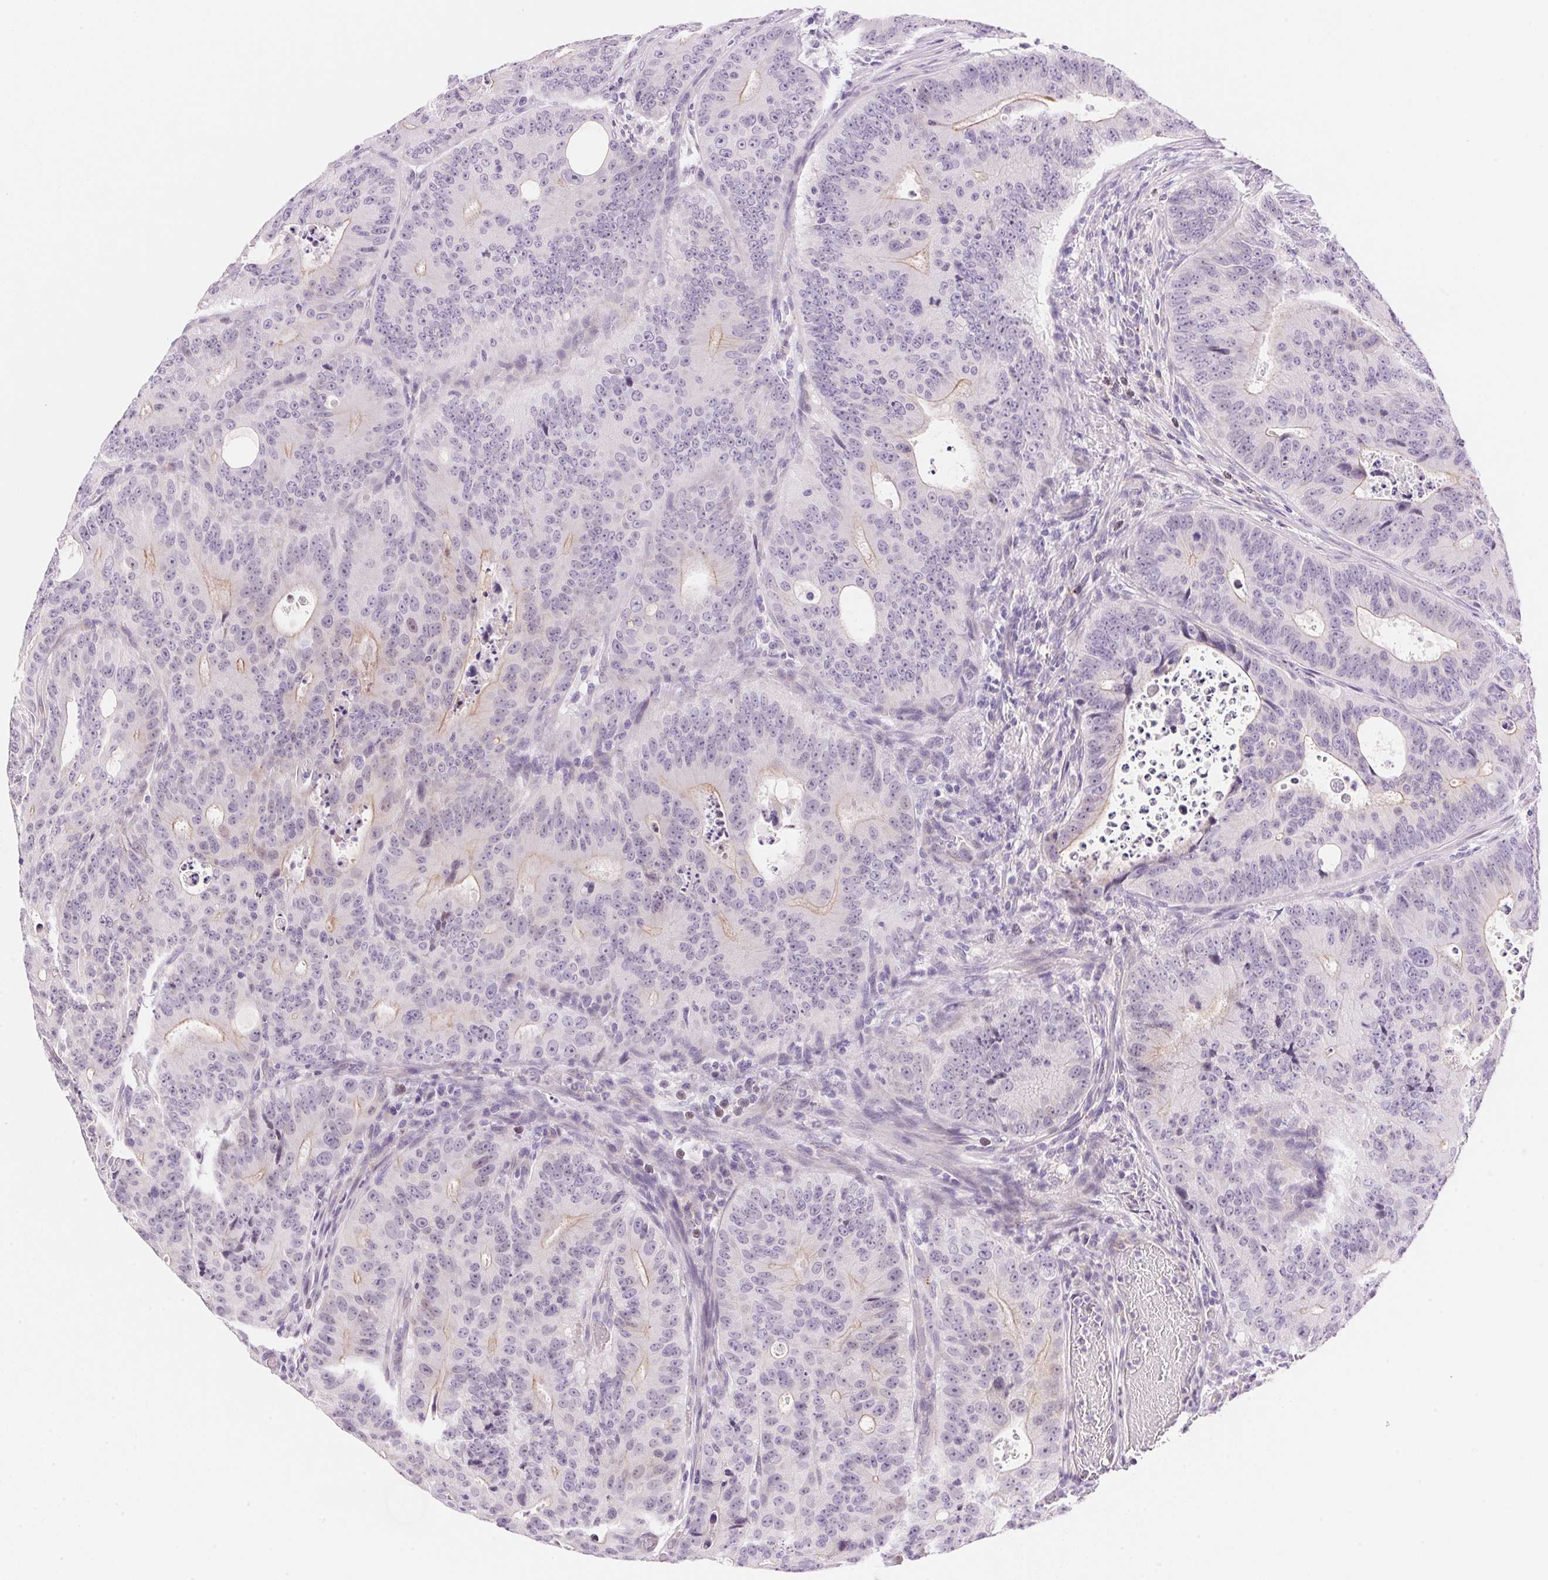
{"staining": {"intensity": "weak", "quantity": "<25%", "location": "cytoplasmic/membranous"}, "tissue": "colorectal cancer", "cell_type": "Tumor cells", "image_type": "cancer", "snomed": [{"axis": "morphology", "description": "Adenocarcinoma, NOS"}, {"axis": "topography", "description": "Colon"}], "caption": "Tumor cells show no significant protein expression in colorectal cancer (adenocarcinoma).", "gene": "TEKT1", "patient": {"sex": "male", "age": 62}}